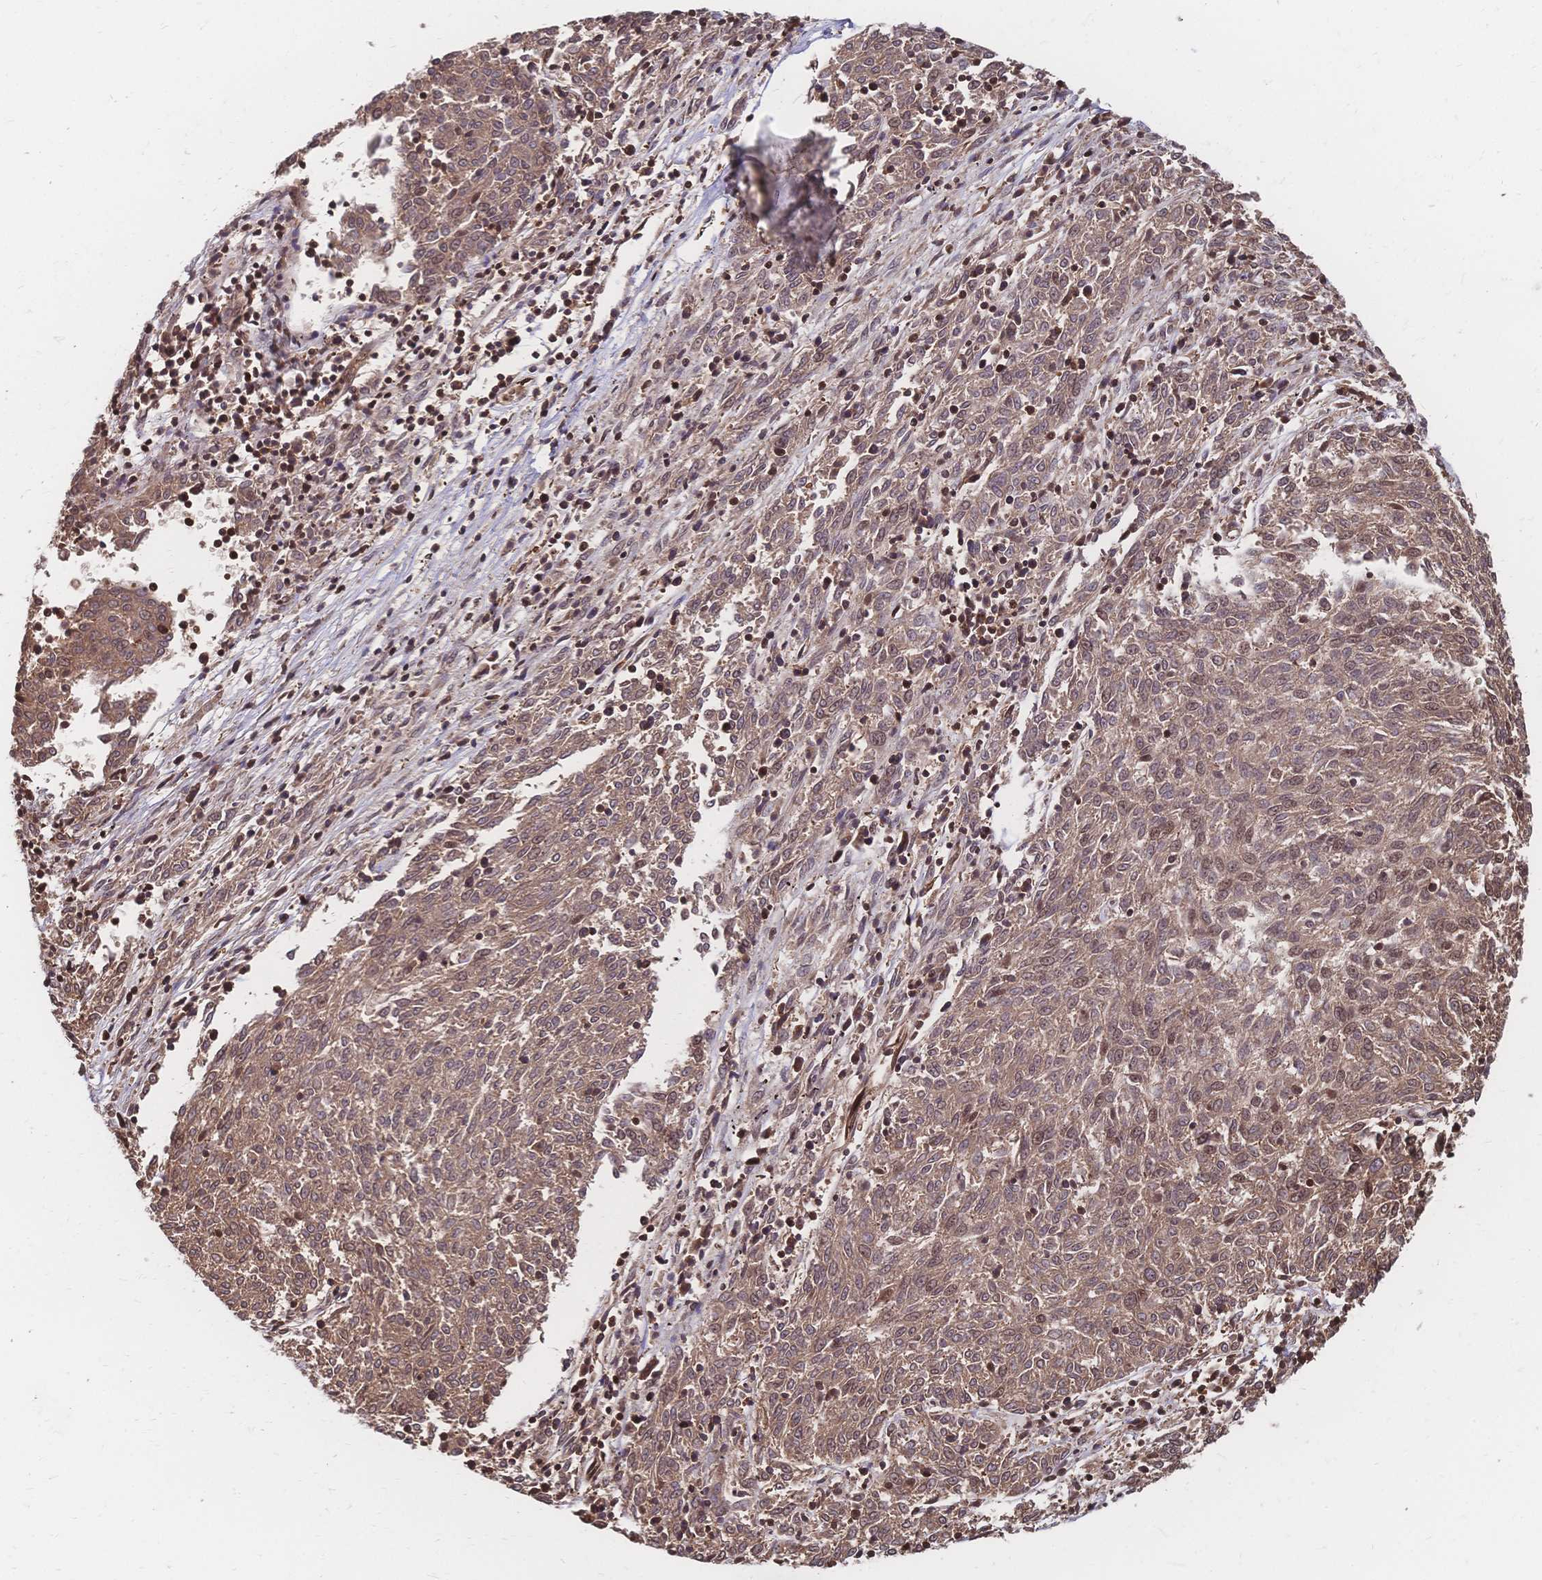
{"staining": {"intensity": "weak", "quantity": "25%-75%", "location": "nuclear"}, "tissue": "melanoma", "cell_type": "Tumor cells", "image_type": "cancer", "snomed": [{"axis": "morphology", "description": "Malignant melanoma, NOS"}, {"axis": "topography", "description": "Skin"}], "caption": "High-magnification brightfield microscopy of melanoma stained with DAB (3,3'-diaminobenzidine) (brown) and counterstained with hematoxylin (blue). tumor cells exhibit weak nuclear positivity is appreciated in approximately25%-75% of cells.", "gene": "HDGF", "patient": {"sex": "female", "age": 72}}